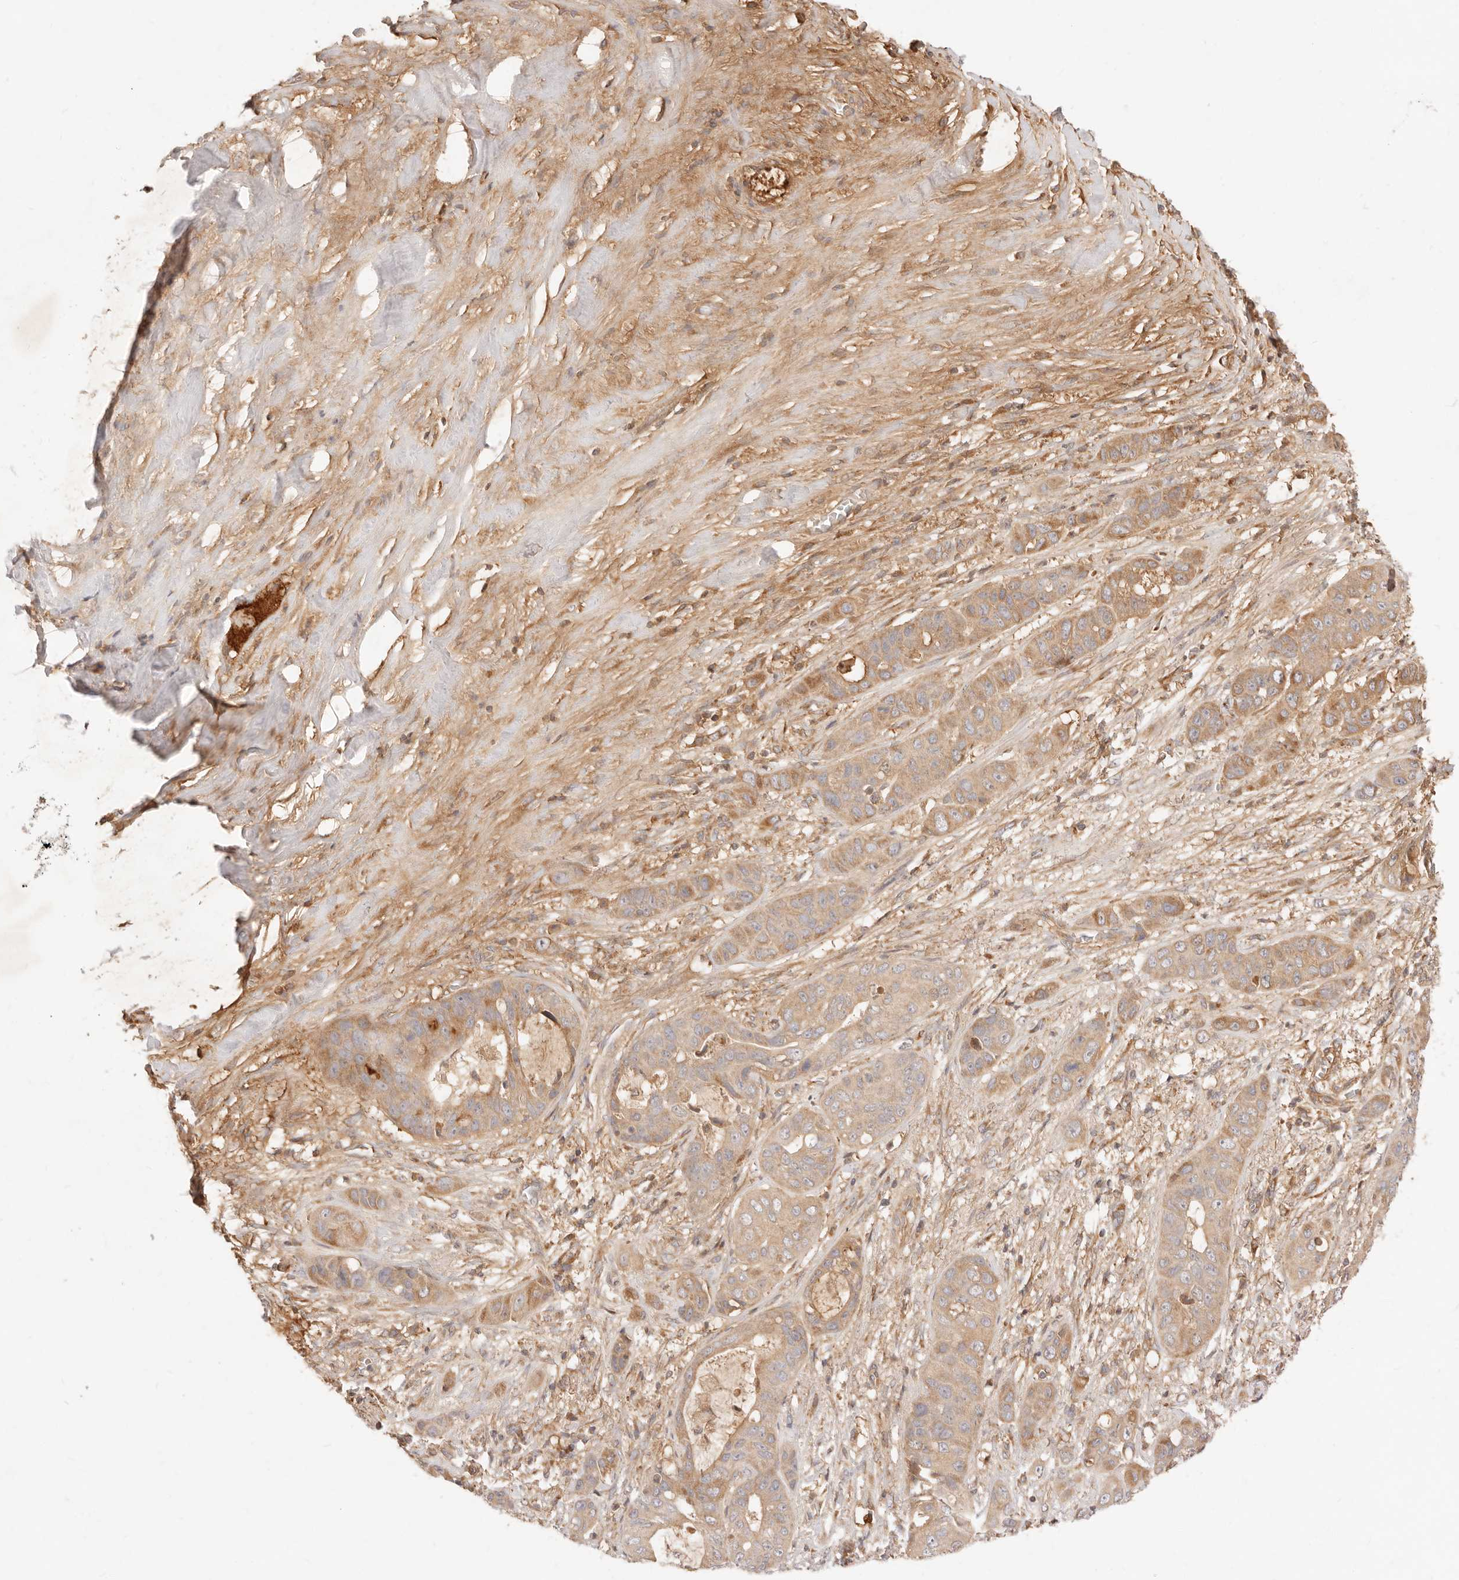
{"staining": {"intensity": "moderate", "quantity": ">75%", "location": "cytoplasmic/membranous"}, "tissue": "liver cancer", "cell_type": "Tumor cells", "image_type": "cancer", "snomed": [{"axis": "morphology", "description": "Cholangiocarcinoma"}, {"axis": "topography", "description": "Liver"}], "caption": "This micrograph displays immunohistochemistry staining of human cholangiocarcinoma (liver), with medium moderate cytoplasmic/membranous positivity in approximately >75% of tumor cells.", "gene": "UBXN10", "patient": {"sex": "female", "age": 52}}